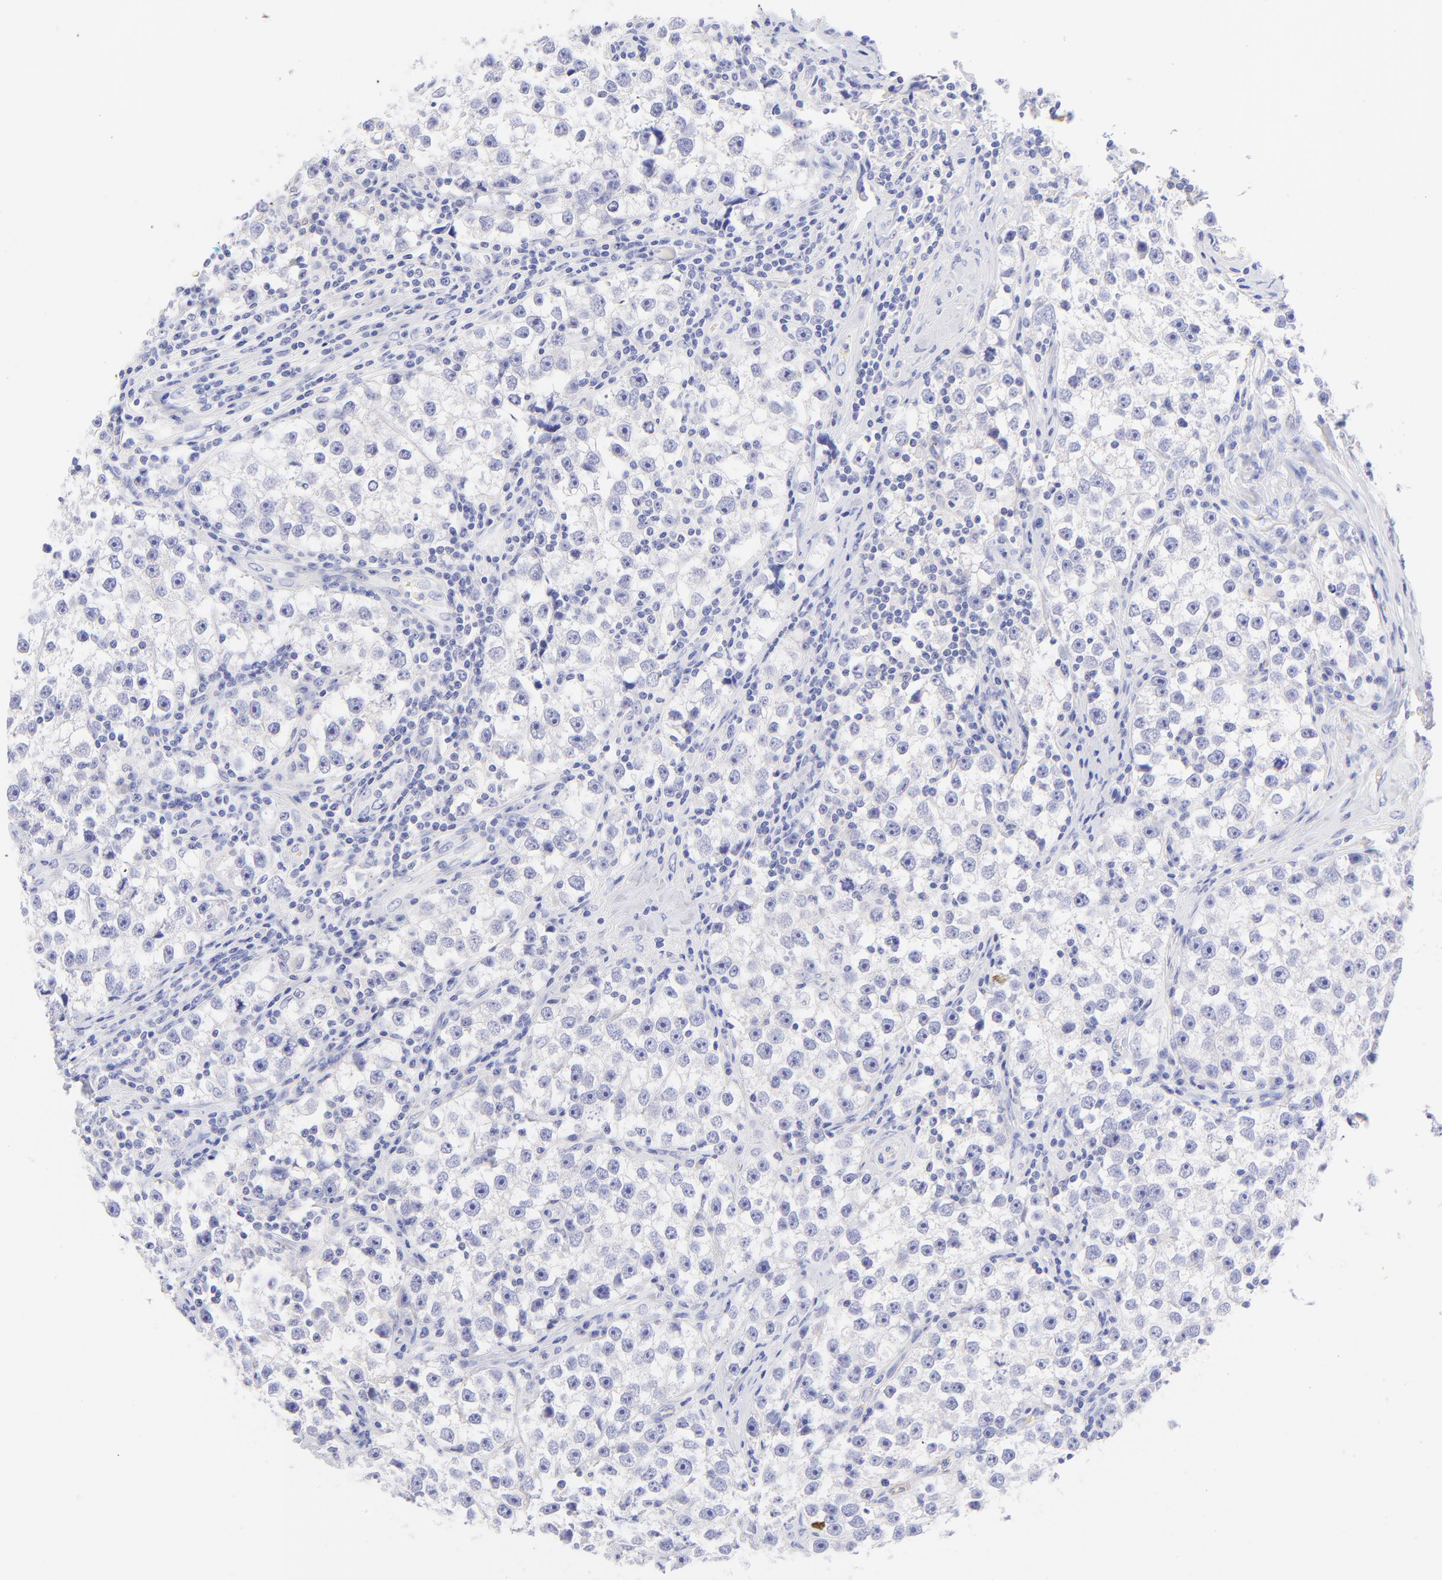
{"staining": {"intensity": "negative", "quantity": "none", "location": "none"}, "tissue": "testis cancer", "cell_type": "Tumor cells", "image_type": "cancer", "snomed": [{"axis": "morphology", "description": "Seminoma, NOS"}, {"axis": "topography", "description": "Testis"}], "caption": "This is an immunohistochemistry (IHC) histopathology image of testis cancer (seminoma). There is no staining in tumor cells.", "gene": "FRMPD3", "patient": {"sex": "male", "age": 32}}